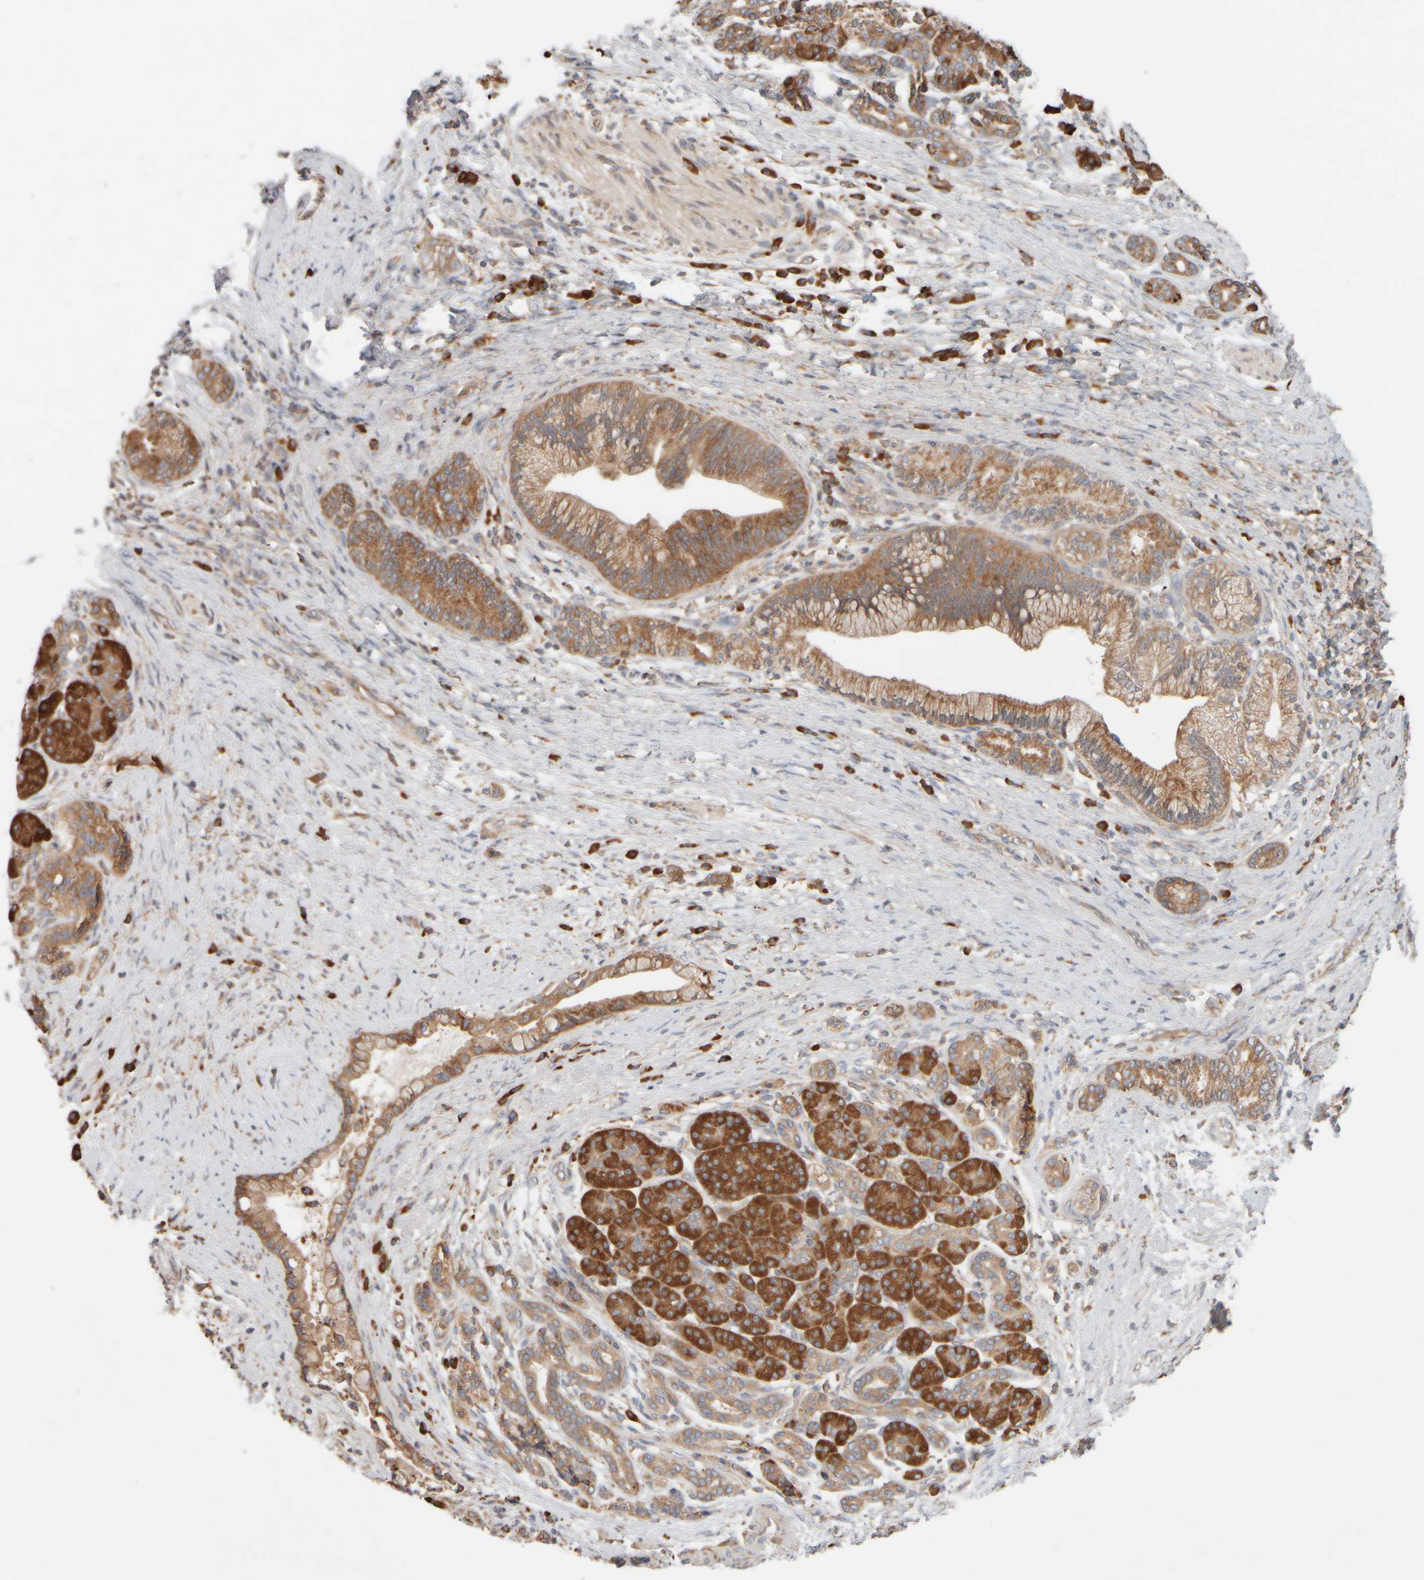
{"staining": {"intensity": "moderate", "quantity": ">75%", "location": "cytoplasmic/membranous"}, "tissue": "pancreatic cancer", "cell_type": "Tumor cells", "image_type": "cancer", "snomed": [{"axis": "morphology", "description": "Adenocarcinoma, NOS"}, {"axis": "topography", "description": "Pancreas"}], "caption": "Moderate cytoplasmic/membranous positivity is identified in about >75% of tumor cells in pancreatic cancer.", "gene": "EIF2B3", "patient": {"sex": "male", "age": 59}}